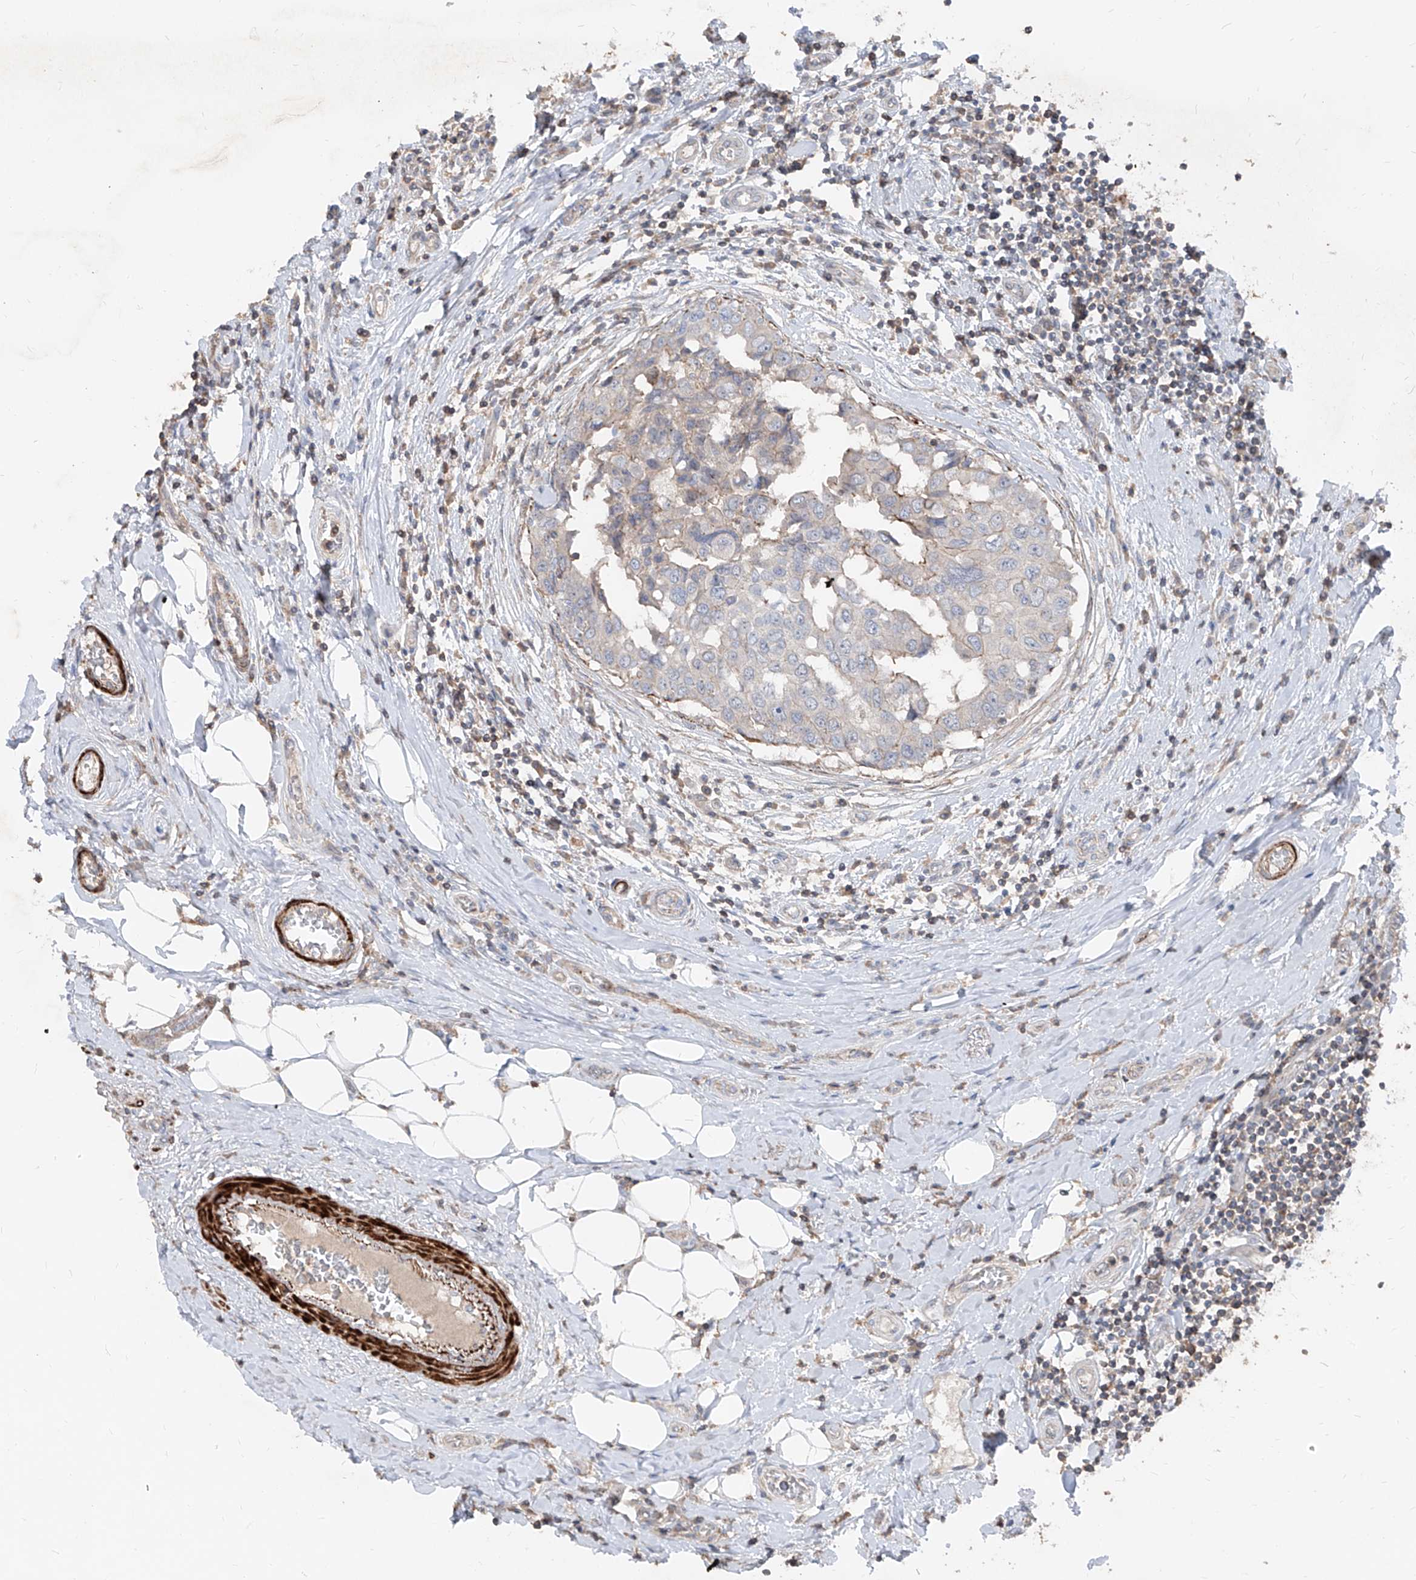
{"staining": {"intensity": "negative", "quantity": "none", "location": "none"}, "tissue": "breast cancer", "cell_type": "Tumor cells", "image_type": "cancer", "snomed": [{"axis": "morphology", "description": "Duct carcinoma"}, {"axis": "topography", "description": "Breast"}], "caption": "Image shows no protein expression in tumor cells of infiltrating ductal carcinoma (breast) tissue.", "gene": "UFD1", "patient": {"sex": "female", "age": 27}}